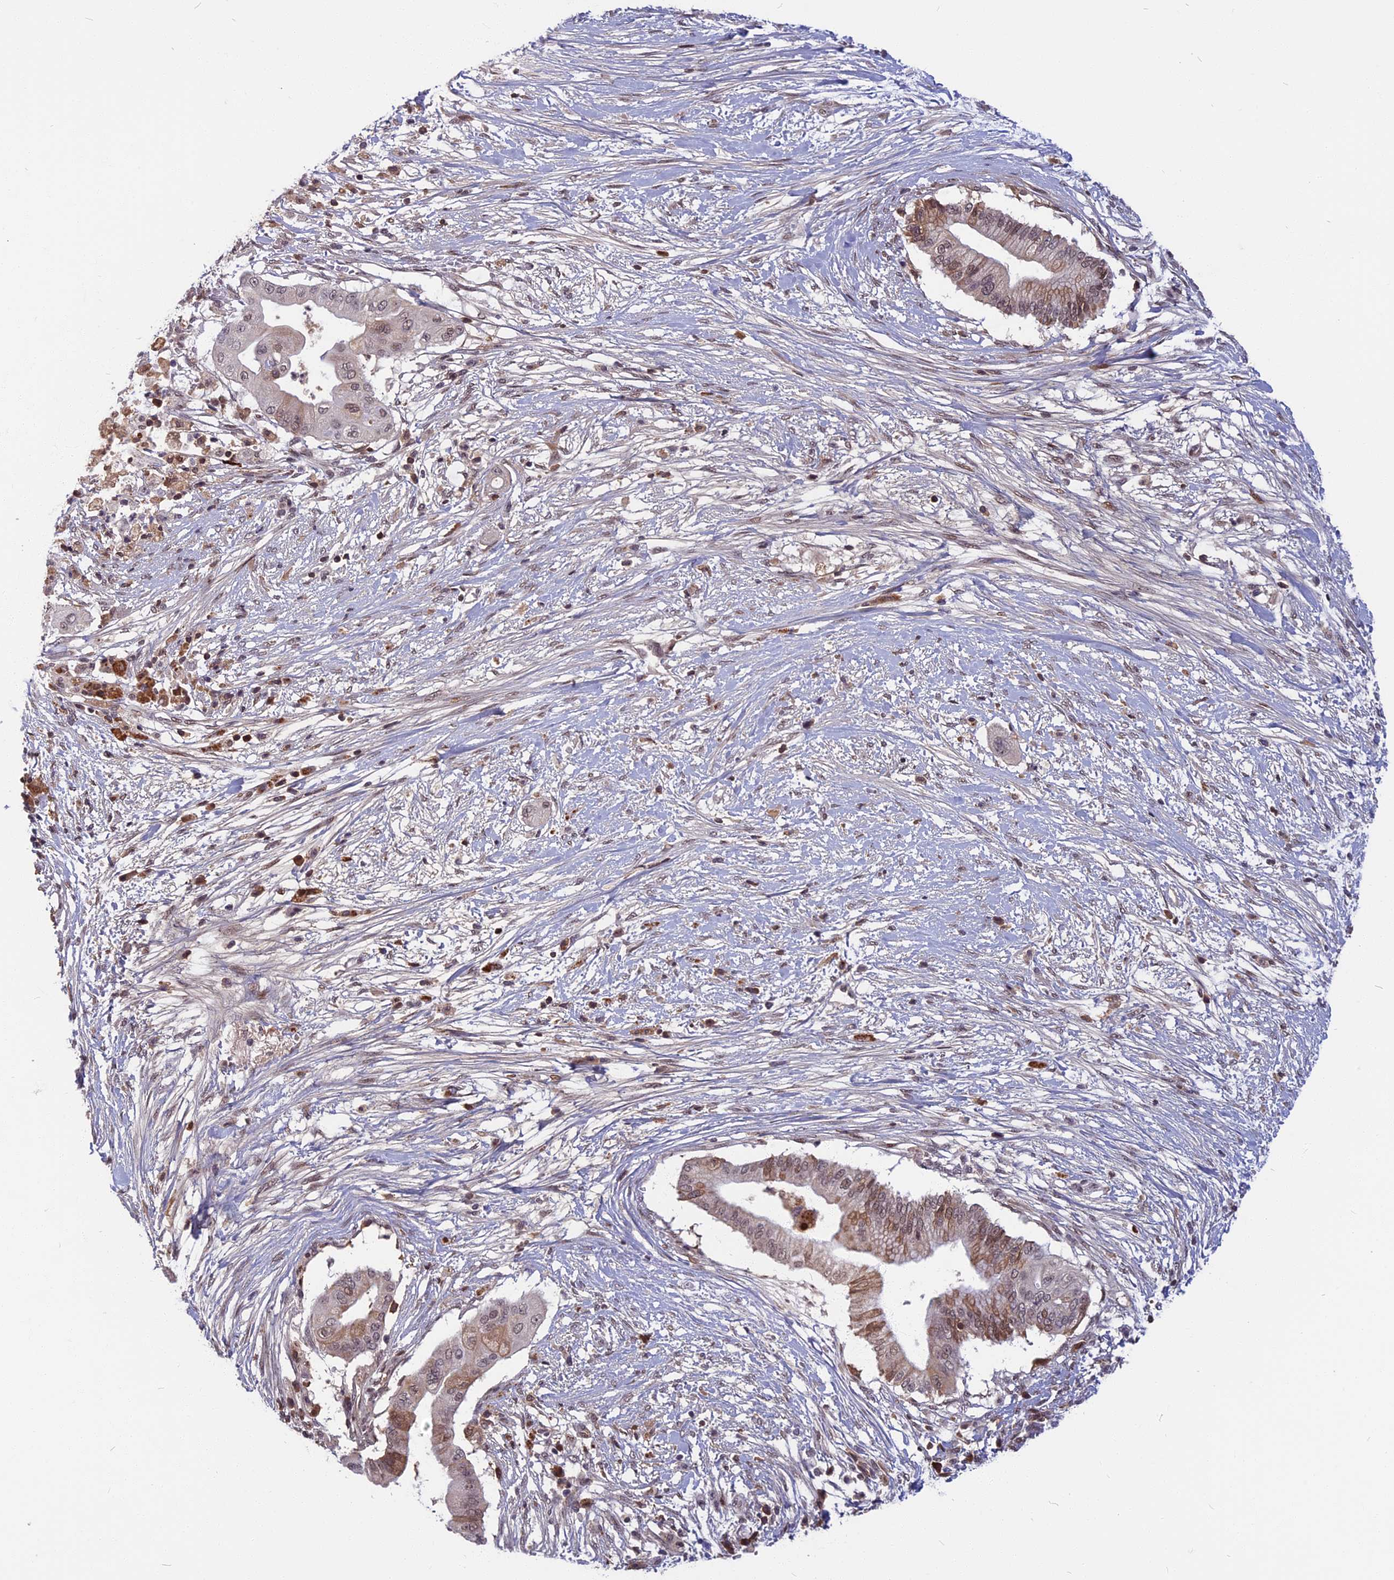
{"staining": {"intensity": "moderate", "quantity": "<25%", "location": "nuclear"}, "tissue": "pancreatic cancer", "cell_type": "Tumor cells", "image_type": "cancer", "snomed": [{"axis": "morphology", "description": "Adenocarcinoma, NOS"}, {"axis": "topography", "description": "Pancreas"}], "caption": "There is low levels of moderate nuclear expression in tumor cells of pancreatic cancer, as demonstrated by immunohistochemical staining (brown color).", "gene": "CDC7", "patient": {"sex": "male", "age": 68}}